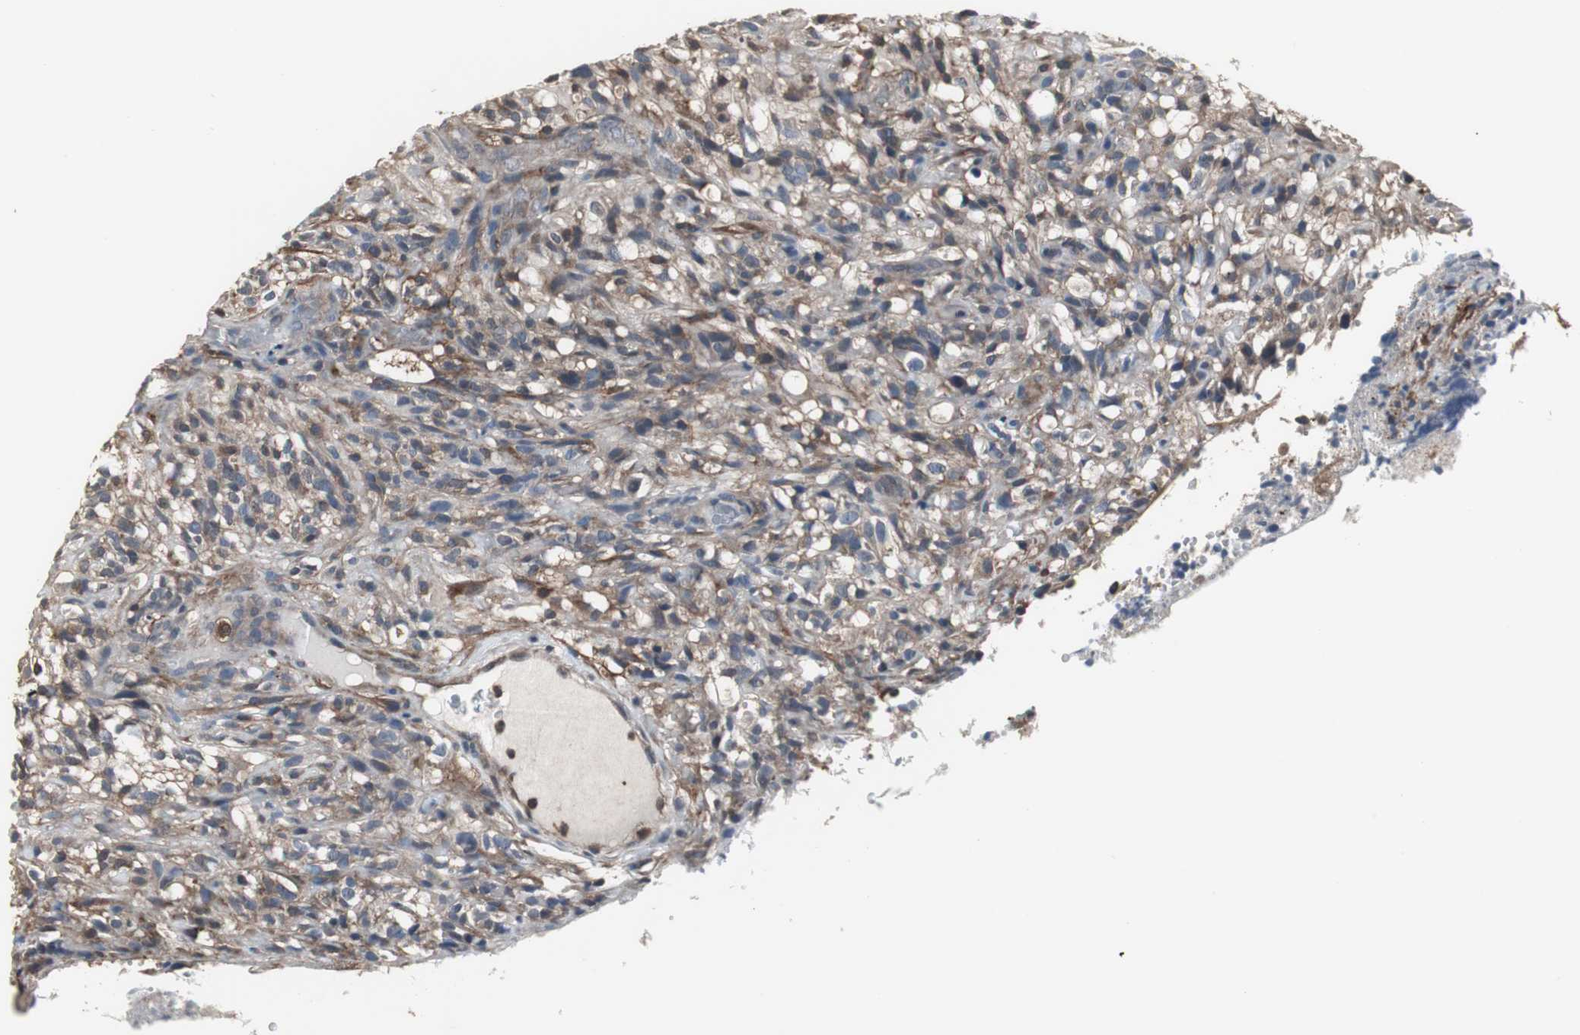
{"staining": {"intensity": "moderate", "quantity": ">75%", "location": "cytoplasmic/membranous"}, "tissue": "glioma", "cell_type": "Tumor cells", "image_type": "cancer", "snomed": [{"axis": "morphology", "description": "Normal tissue, NOS"}, {"axis": "morphology", "description": "Glioma, malignant, High grade"}, {"axis": "topography", "description": "Cerebral cortex"}], "caption": "A medium amount of moderate cytoplasmic/membranous staining is seen in about >75% of tumor cells in high-grade glioma (malignant) tissue.", "gene": "ZSCAN22", "patient": {"sex": "male", "age": 75}}